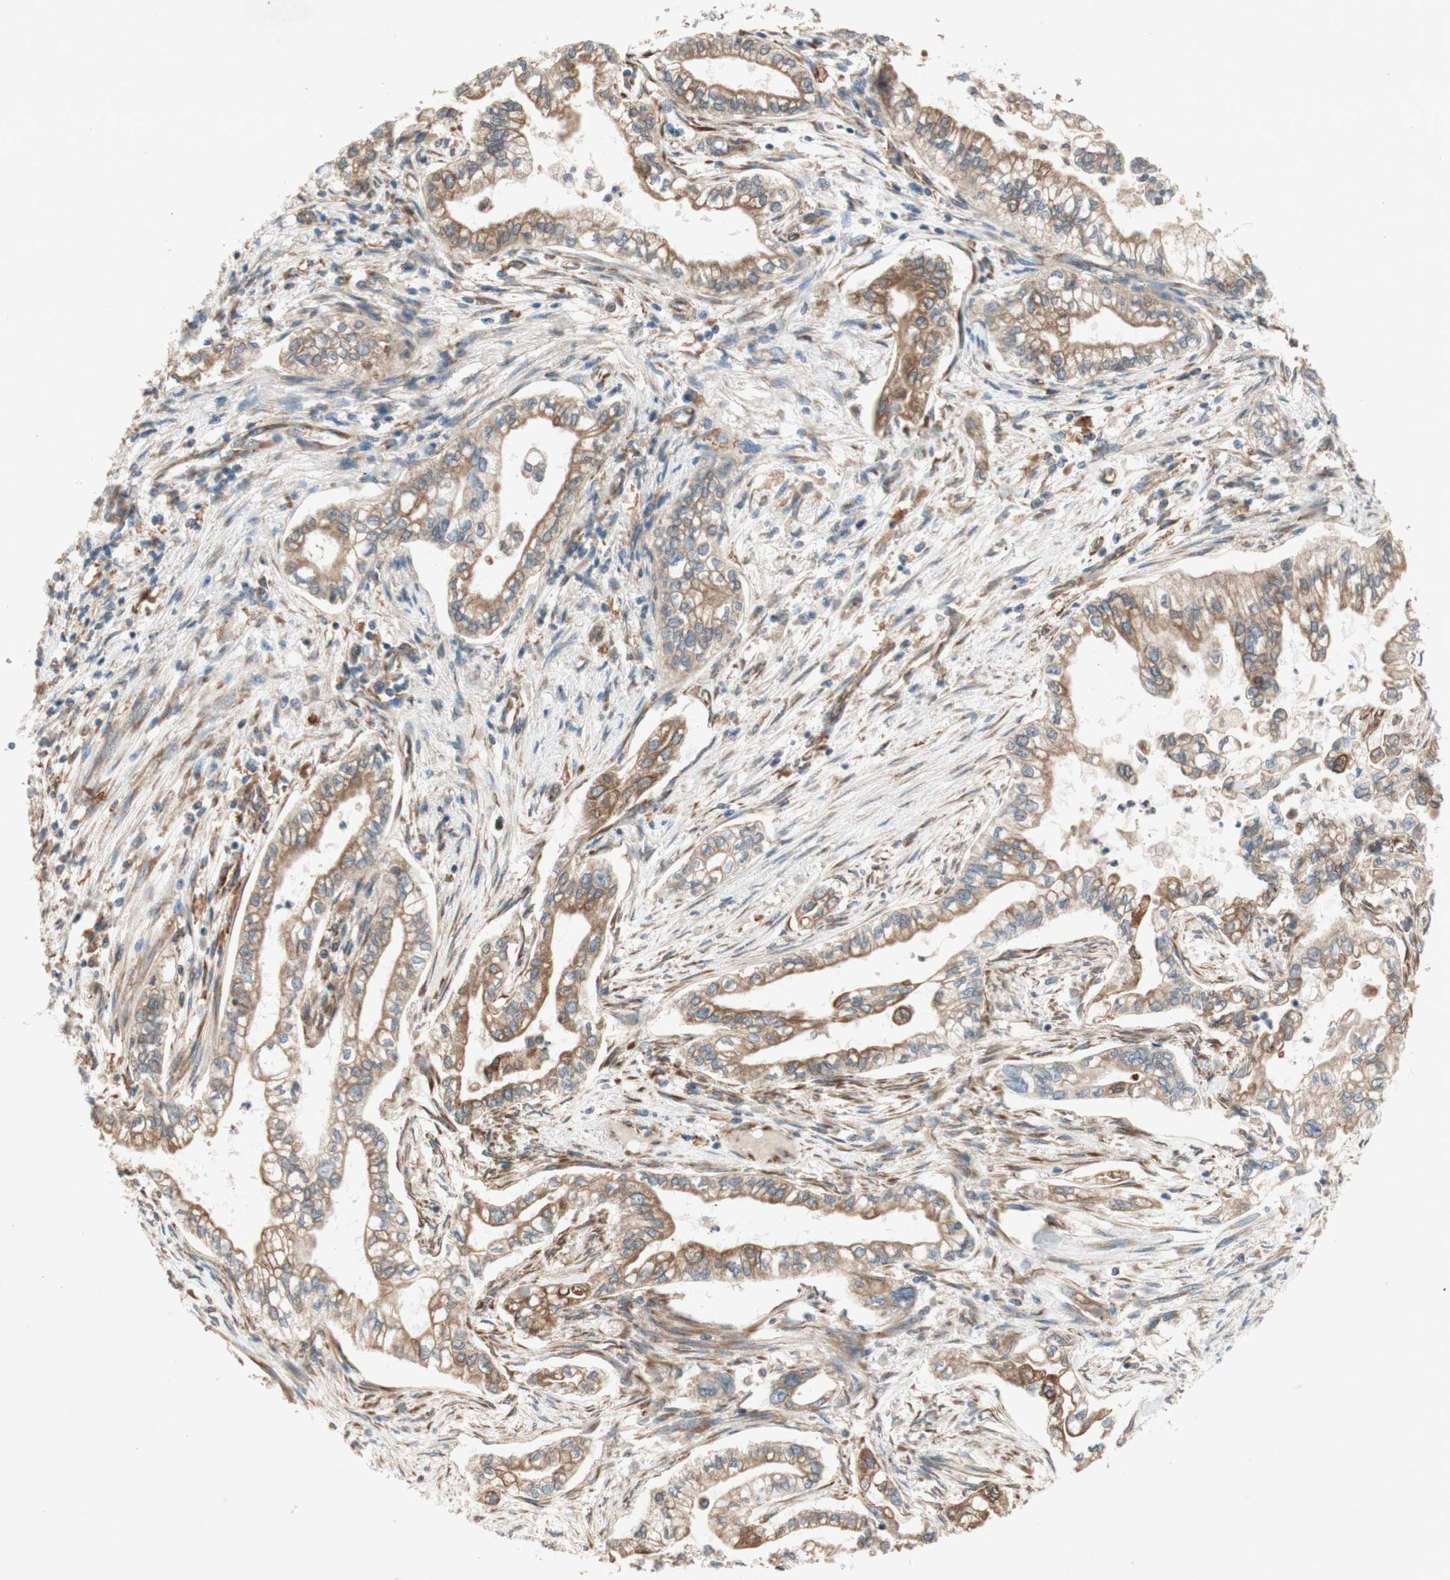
{"staining": {"intensity": "moderate", "quantity": ">75%", "location": "cytoplasmic/membranous"}, "tissue": "pancreatic cancer", "cell_type": "Tumor cells", "image_type": "cancer", "snomed": [{"axis": "morphology", "description": "Normal tissue, NOS"}, {"axis": "topography", "description": "Pancreas"}], "caption": "This is a histology image of IHC staining of pancreatic cancer, which shows moderate expression in the cytoplasmic/membranous of tumor cells.", "gene": "SOCS2", "patient": {"sex": "male", "age": 42}}